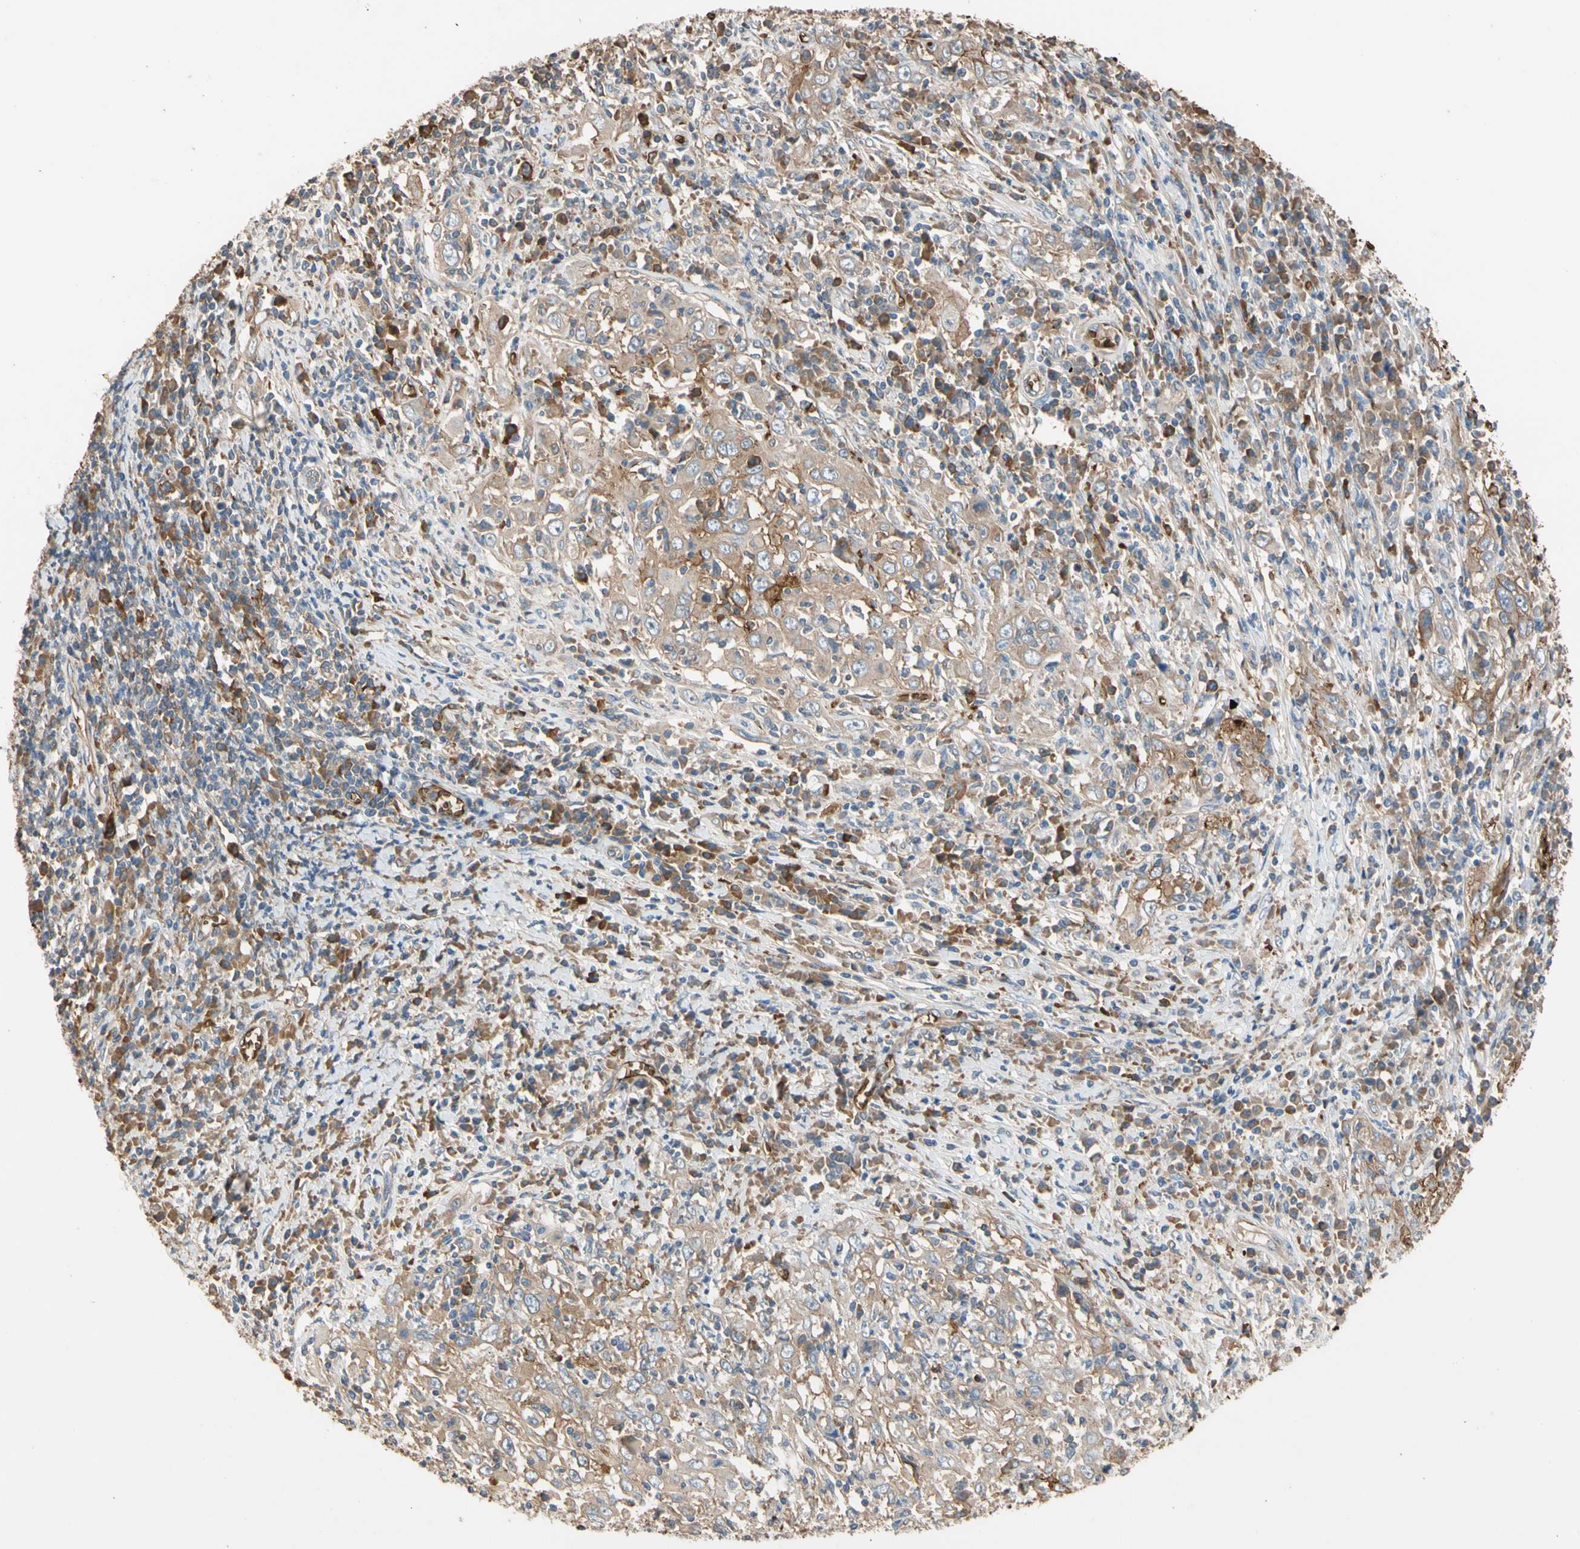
{"staining": {"intensity": "strong", "quantity": "<25%", "location": "cytoplasmic/membranous"}, "tissue": "cervical cancer", "cell_type": "Tumor cells", "image_type": "cancer", "snomed": [{"axis": "morphology", "description": "Squamous cell carcinoma, NOS"}, {"axis": "topography", "description": "Cervix"}], "caption": "IHC histopathology image of neoplastic tissue: human cervical squamous cell carcinoma stained using immunohistochemistry shows medium levels of strong protein expression localized specifically in the cytoplasmic/membranous of tumor cells, appearing as a cytoplasmic/membranous brown color.", "gene": "RIOK2", "patient": {"sex": "female", "age": 46}}